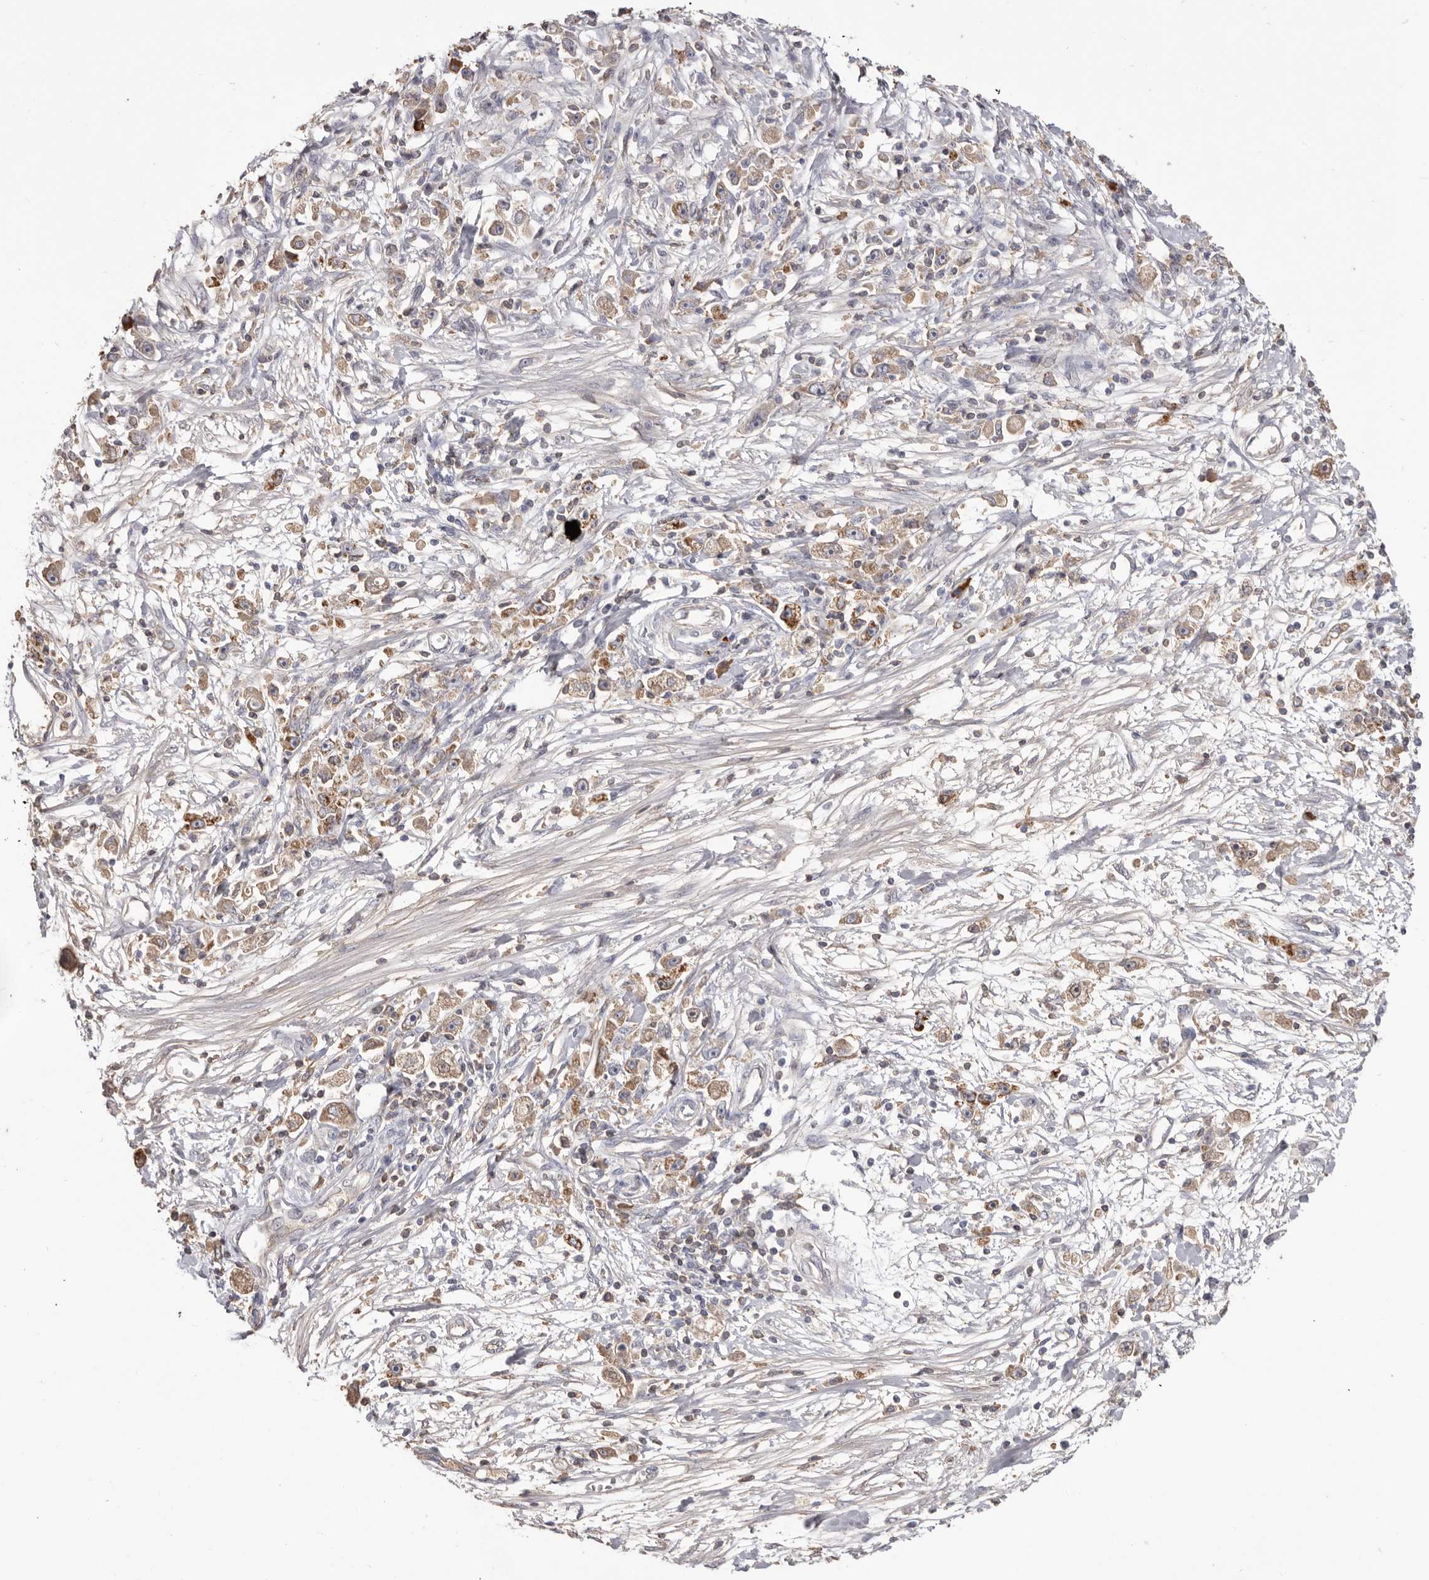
{"staining": {"intensity": "weak", "quantity": ">75%", "location": "cytoplasmic/membranous"}, "tissue": "stomach cancer", "cell_type": "Tumor cells", "image_type": "cancer", "snomed": [{"axis": "morphology", "description": "Adenocarcinoma, NOS"}, {"axis": "topography", "description": "Stomach"}], "caption": "Tumor cells demonstrate low levels of weak cytoplasmic/membranous positivity in about >75% of cells in stomach cancer (adenocarcinoma).", "gene": "HCAR2", "patient": {"sex": "female", "age": 59}}